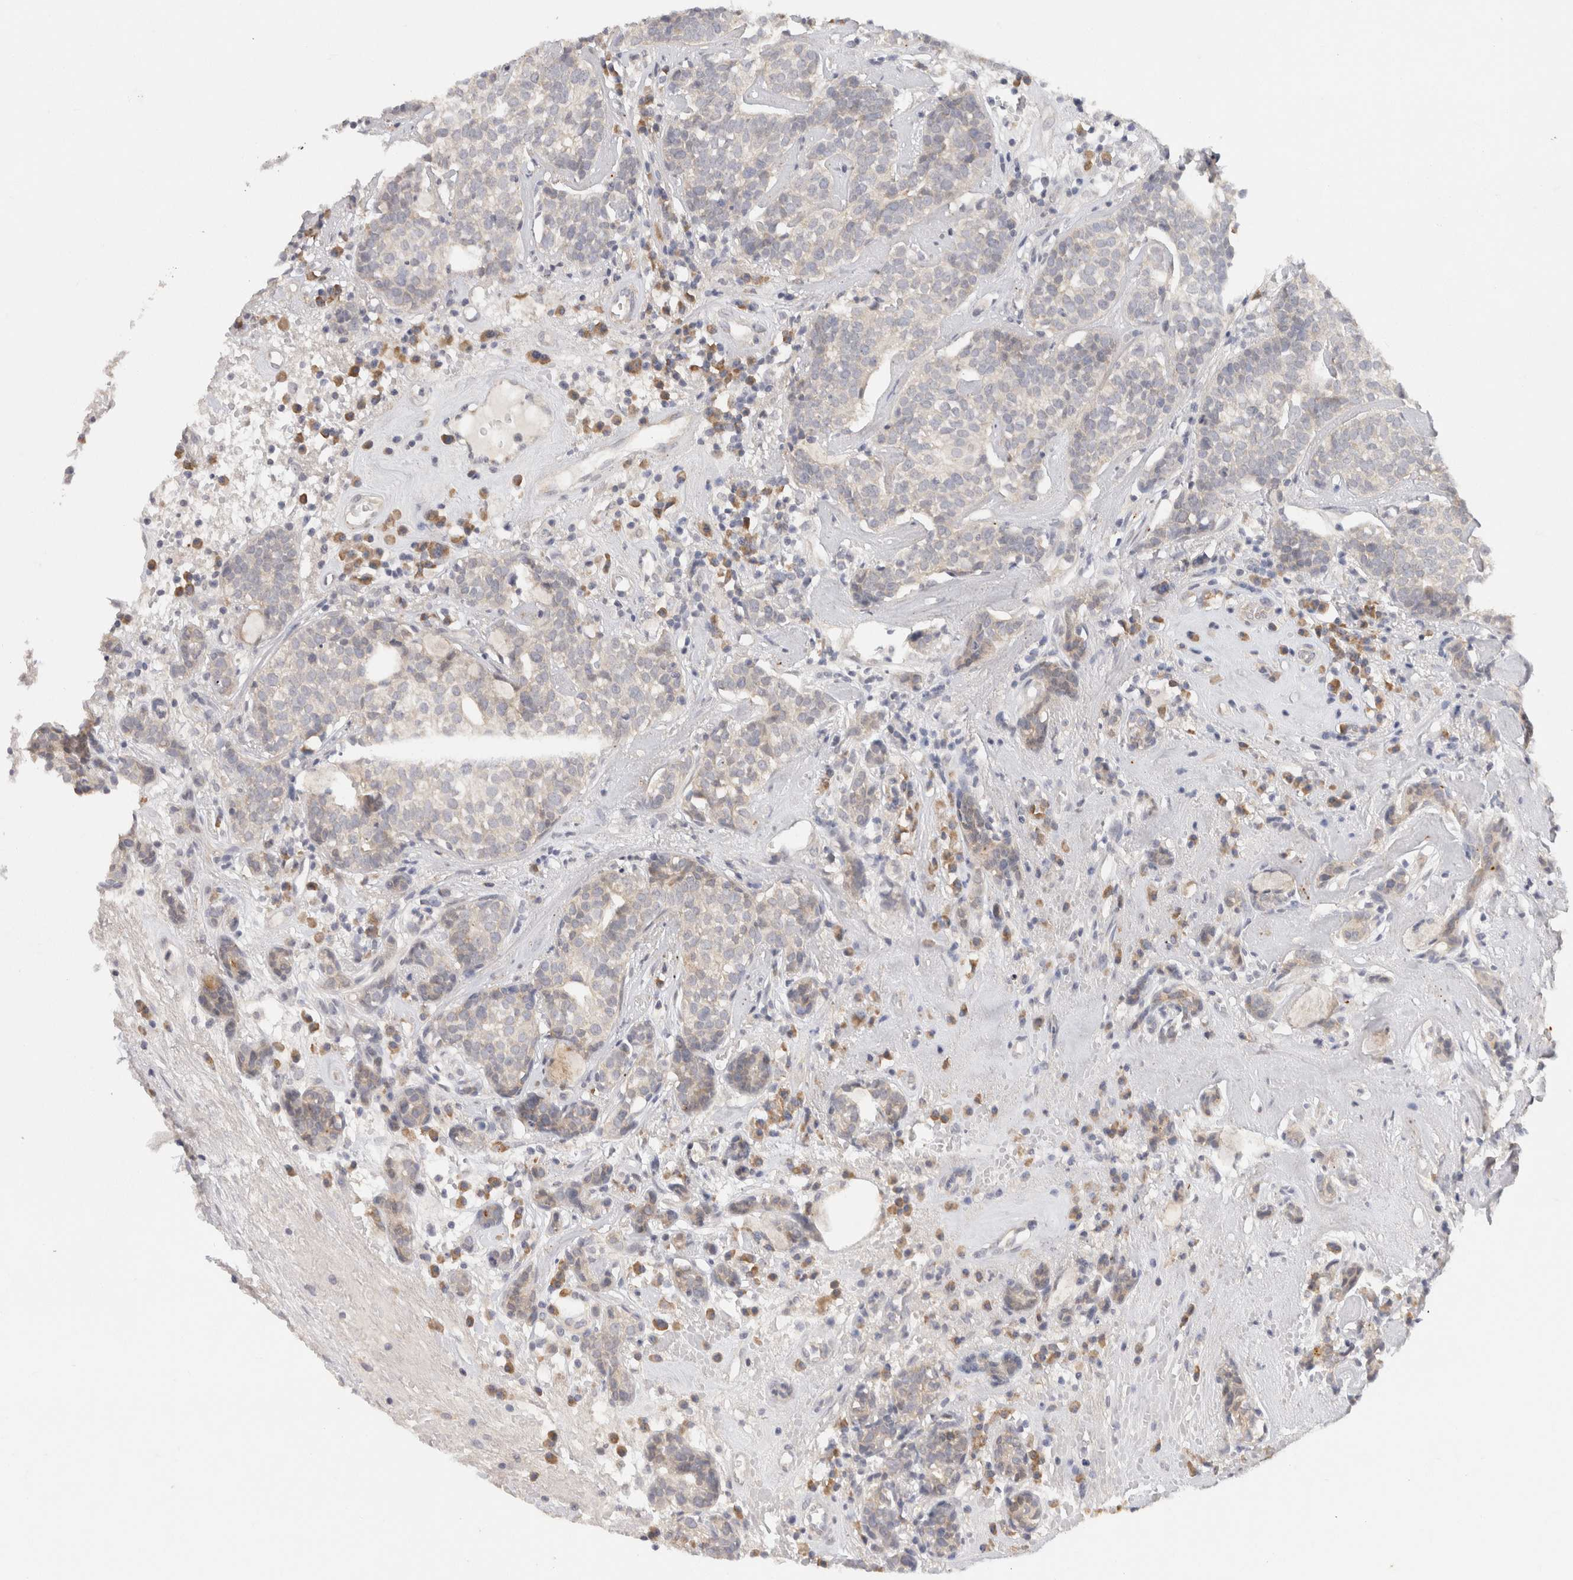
{"staining": {"intensity": "negative", "quantity": "none", "location": "none"}, "tissue": "head and neck cancer", "cell_type": "Tumor cells", "image_type": "cancer", "snomed": [{"axis": "morphology", "description": "Adenocarcinoma, NOS"}, {"axis": "topography", "description": "Salivary gland"}, {"axis": "topography", "description": "Head-Neck"}], "caption": "This is an IHC histopathology image of human adenocarcinoma (head and neck). There is no staining in tumor cells.", "gene": "CHRM4", "patient": {"sex": "female", "age": 65}}